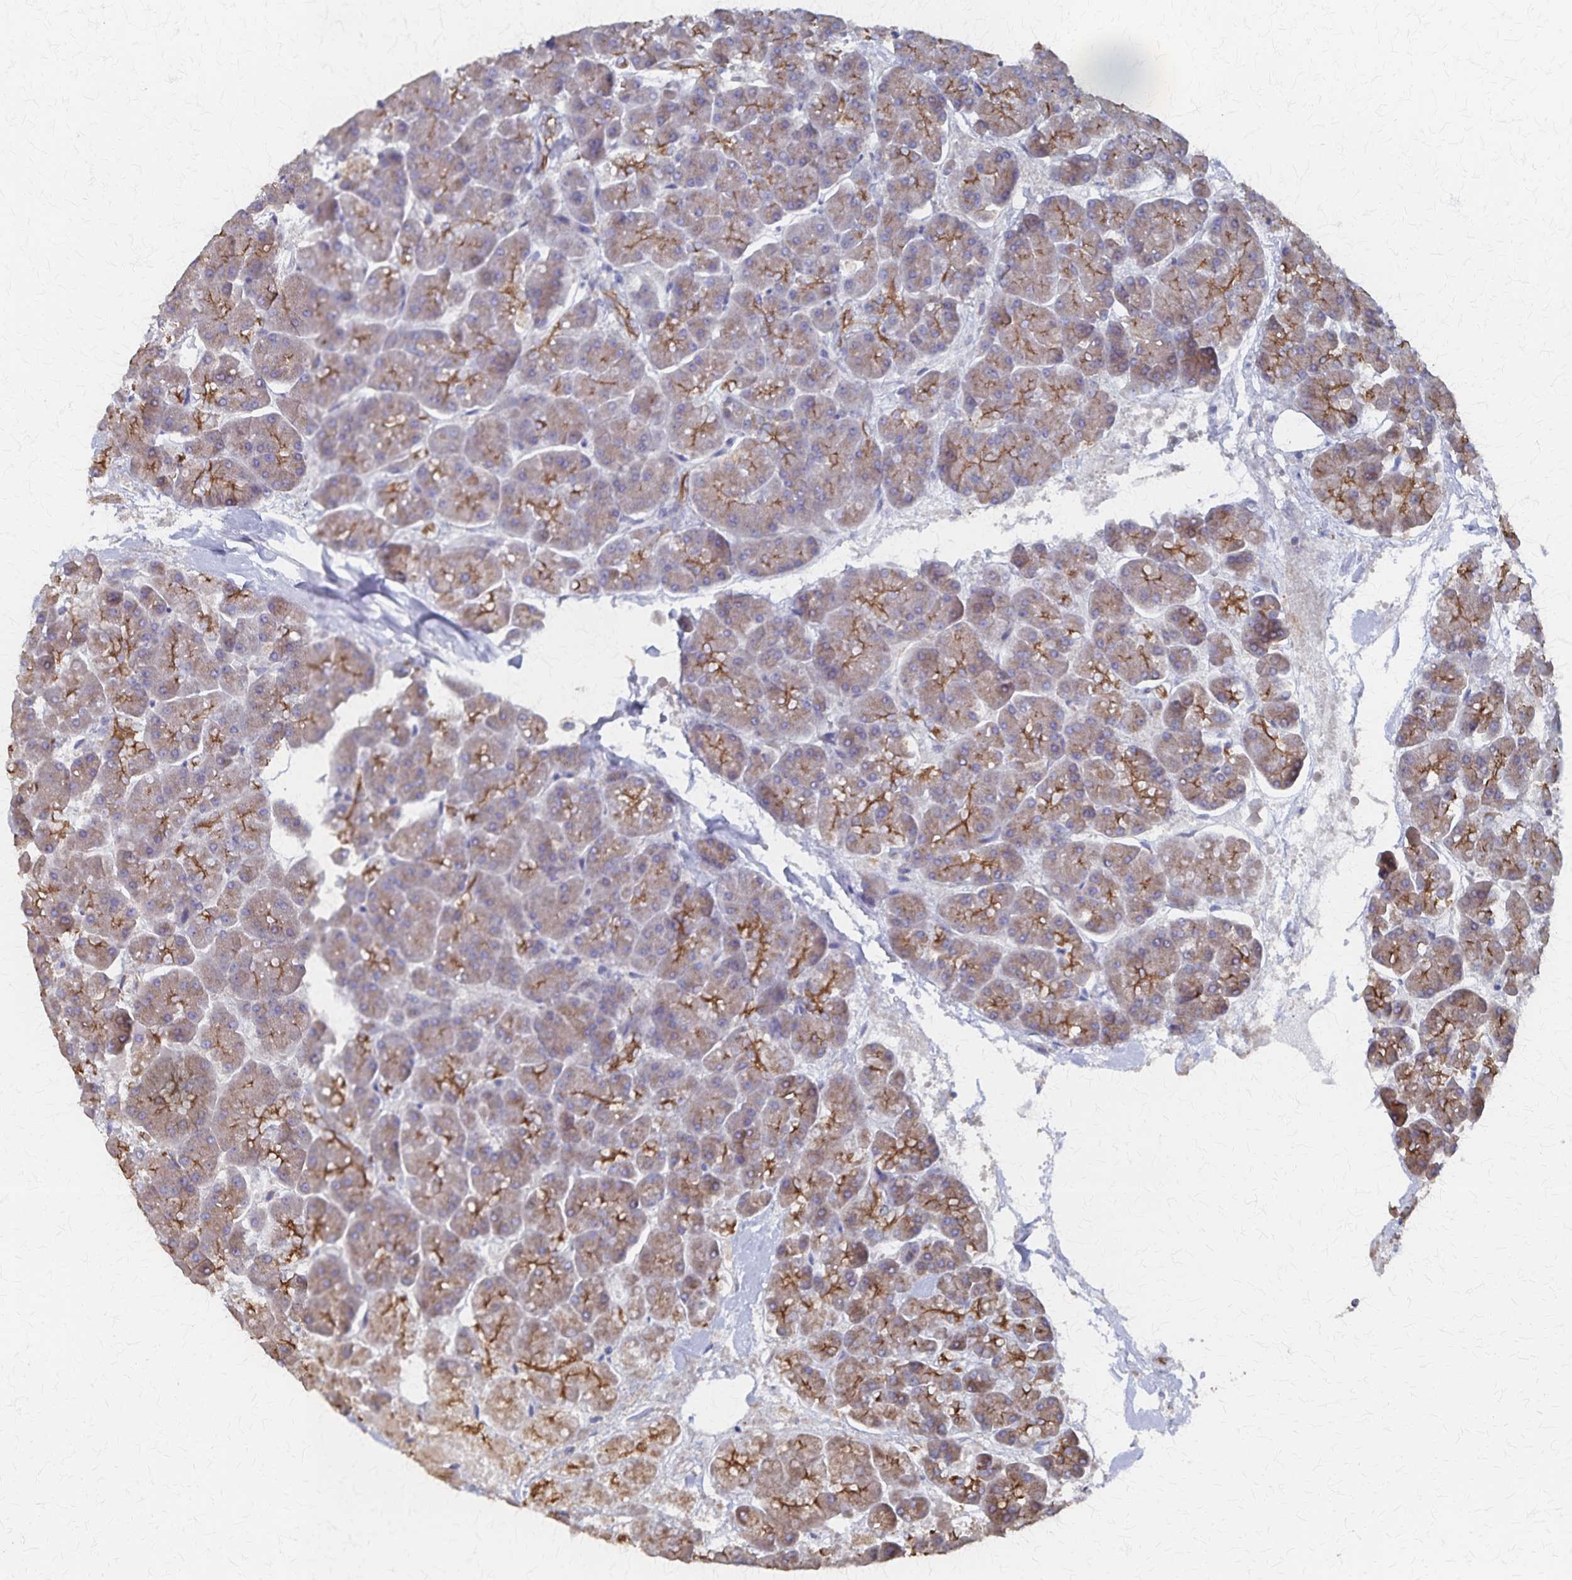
{"staining": {"intensity": "moderate", "quantity": "25%-75%", "location": "cytoplasmic/membranous"}, "tissue": "pancreas", "cell_type": "Exocrine glandular cells", "image_type": "normal", "snomed": [{"axis": "morphology", "description": "Normal tissue, NOS"}, {"axis": "topography", "description": "Pancreas"}, {"axis": "topography", "description": "Peripheral nerve tissue"}], "caption": "The image demonstrates staining of unremarkable pancreas, revealing moderate cytoplasmic/membranous protein expression (brown color) within exocrine glandular cells. The protein of interest is stained brown, and the nuclei are stained in blue (DAB IHC with brightfield microscopy, high magnification).", "gene": "PGAP2", "patient": {"sex": "male", "age": 54}}